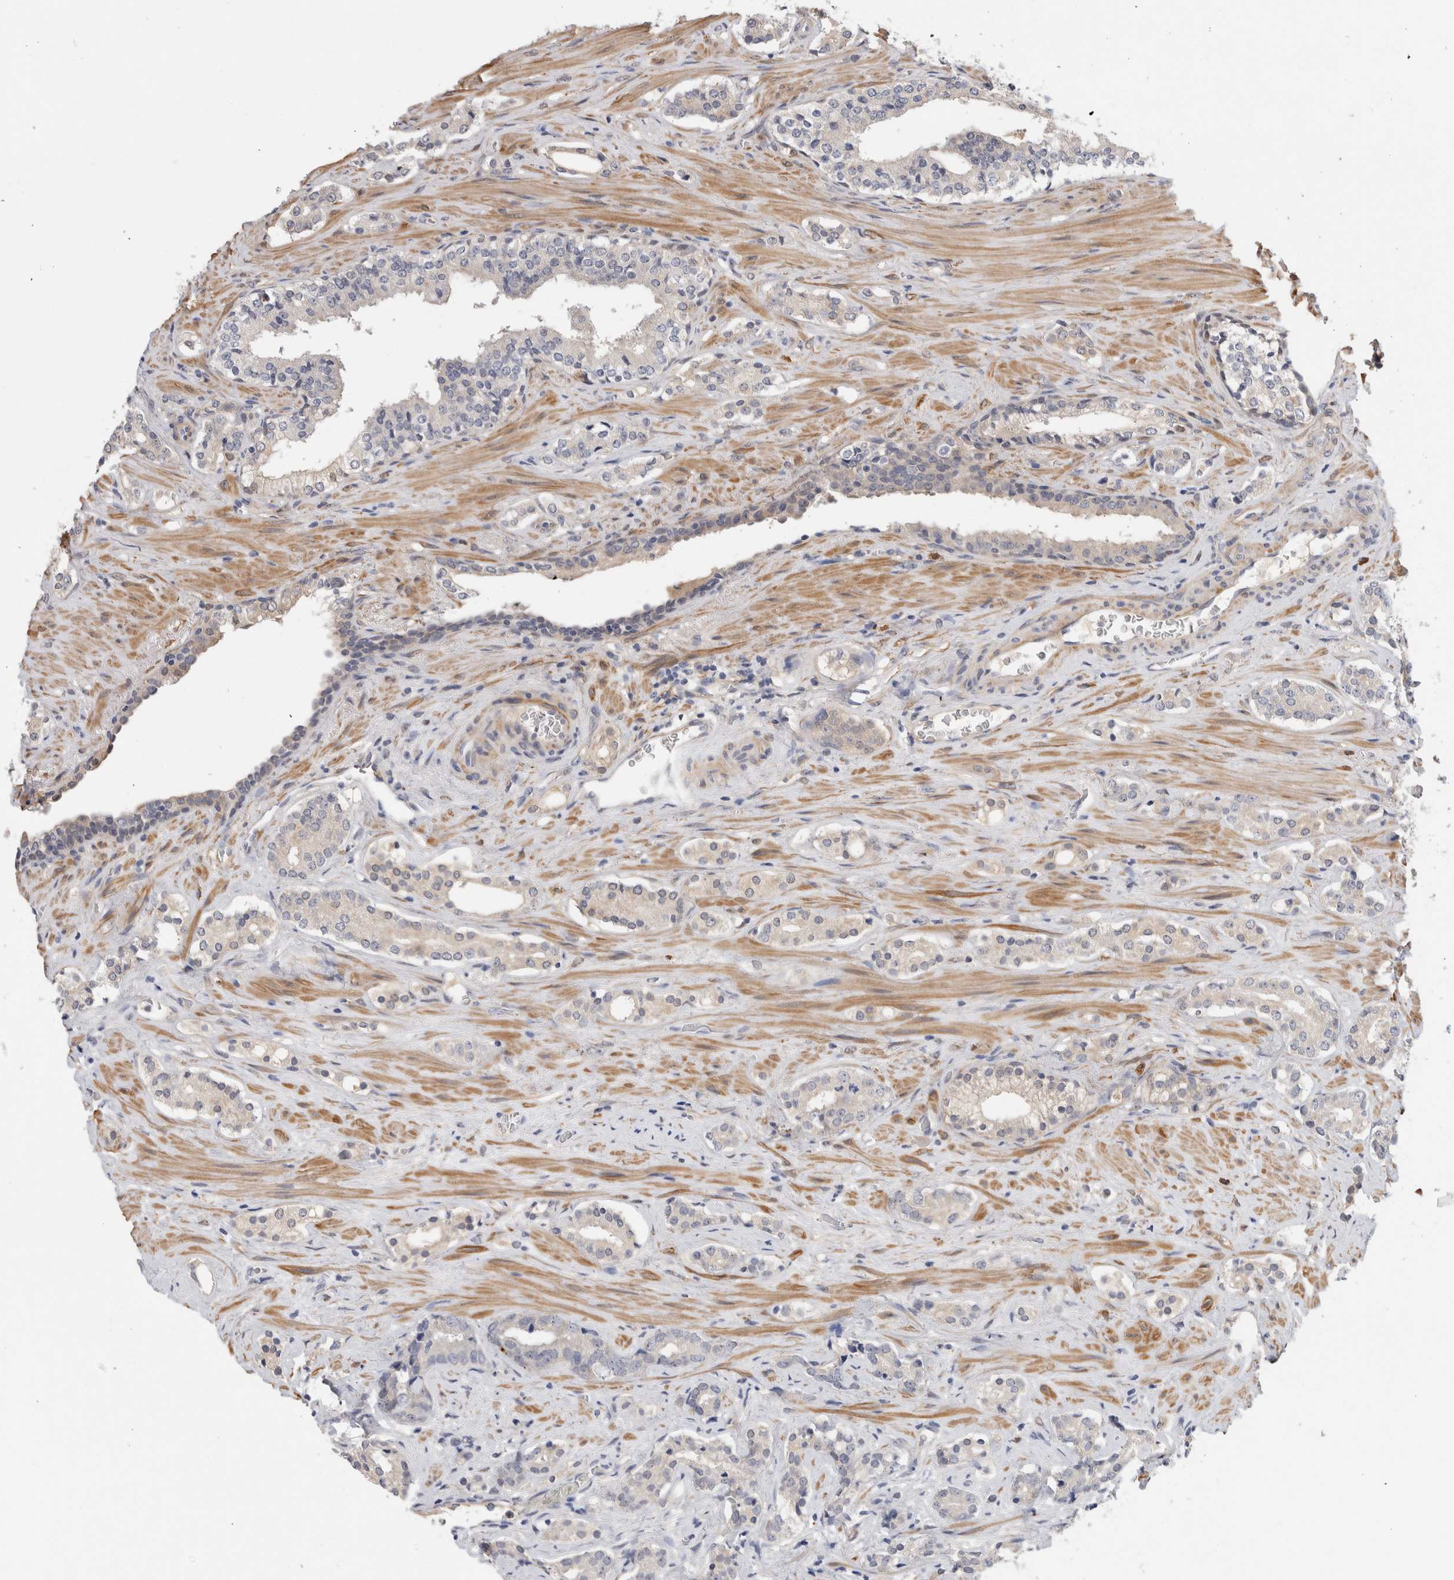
{"staining": {"intensity": "negative", "quantity": "none", "location": "none"}, "tissue": "prostate cancer", "cell_type": "Tumor cells", "image_type": "cancer", "snomed": [{"axis": "morphology", "description": "Adenocarcinoma, High grade"}, {"axis": "topography", "description": "Prostate"}], "caption": "Immunohistochemical staining of prostate cancer (adenocarcinoma (high-grade)) demonstrates no significant expression in tumor cells.", "gene": "PGM1", "patient": {"sex": "male", "age": 71}}